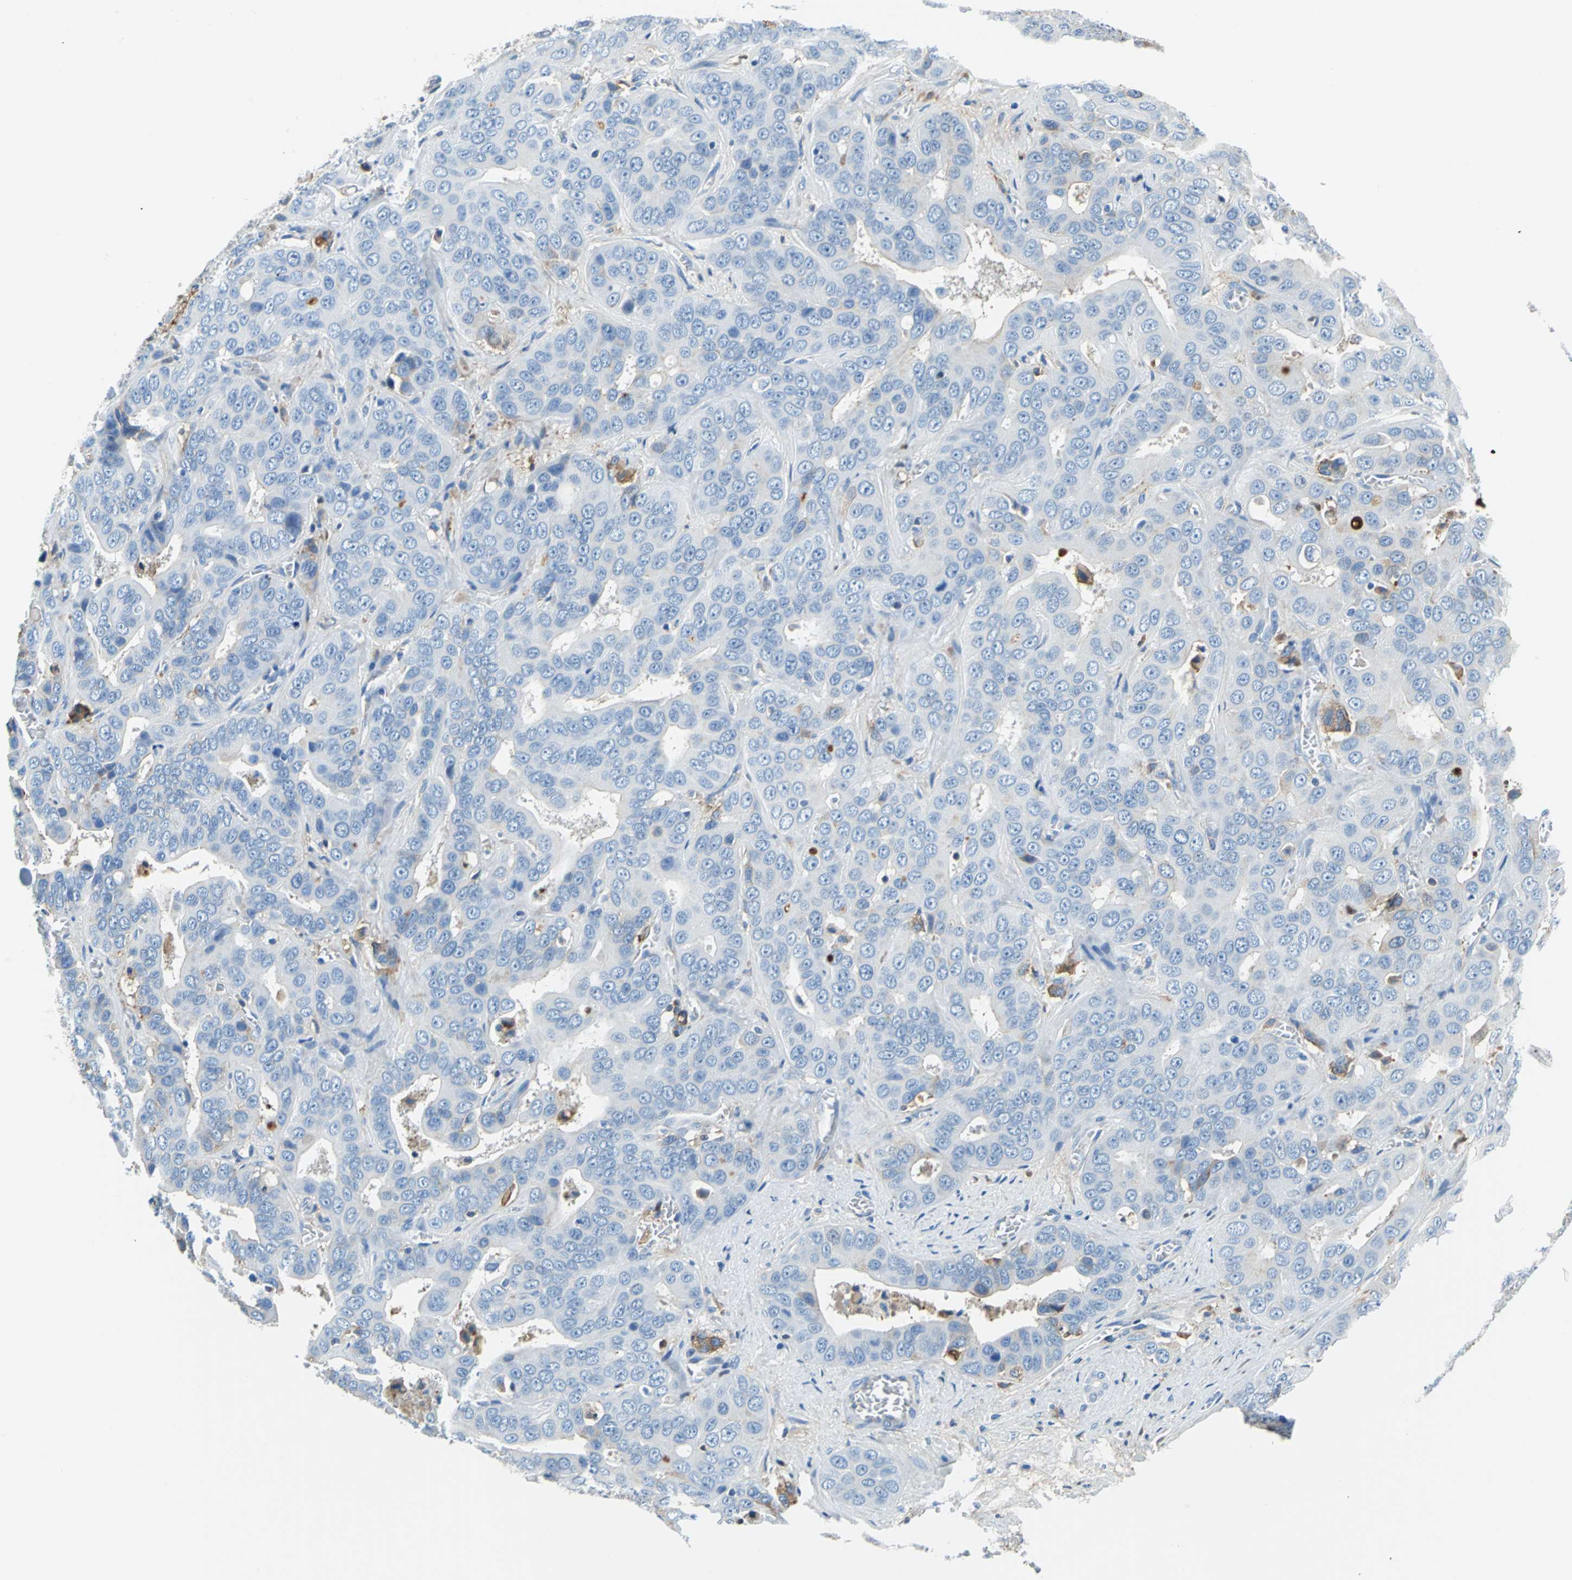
{"staining": {"intensity": "negative", "quantity": "none", "location": "none"}, "tissue": "liver cancer", "cell_type": "Tumor cells", "image_type": "cancer", "snomed": [{"axis": "morphology", "description": "Cholangiocarcinoma"}, {"axis": "topography", "description": "Liver"}], "caption": "Protein analysis of cholangiocarcinoma (liver) exhibits no significant positivity in tumor cells. The staining was performed using DAB (3,3'-diaminobenzidine) to visualize the protein expression in brown, while the nuclei were stained in blue with hematoxylin (Magnification: 20x).", "gene": "ALB", "patient": {"sex": "female", "age": 52}}